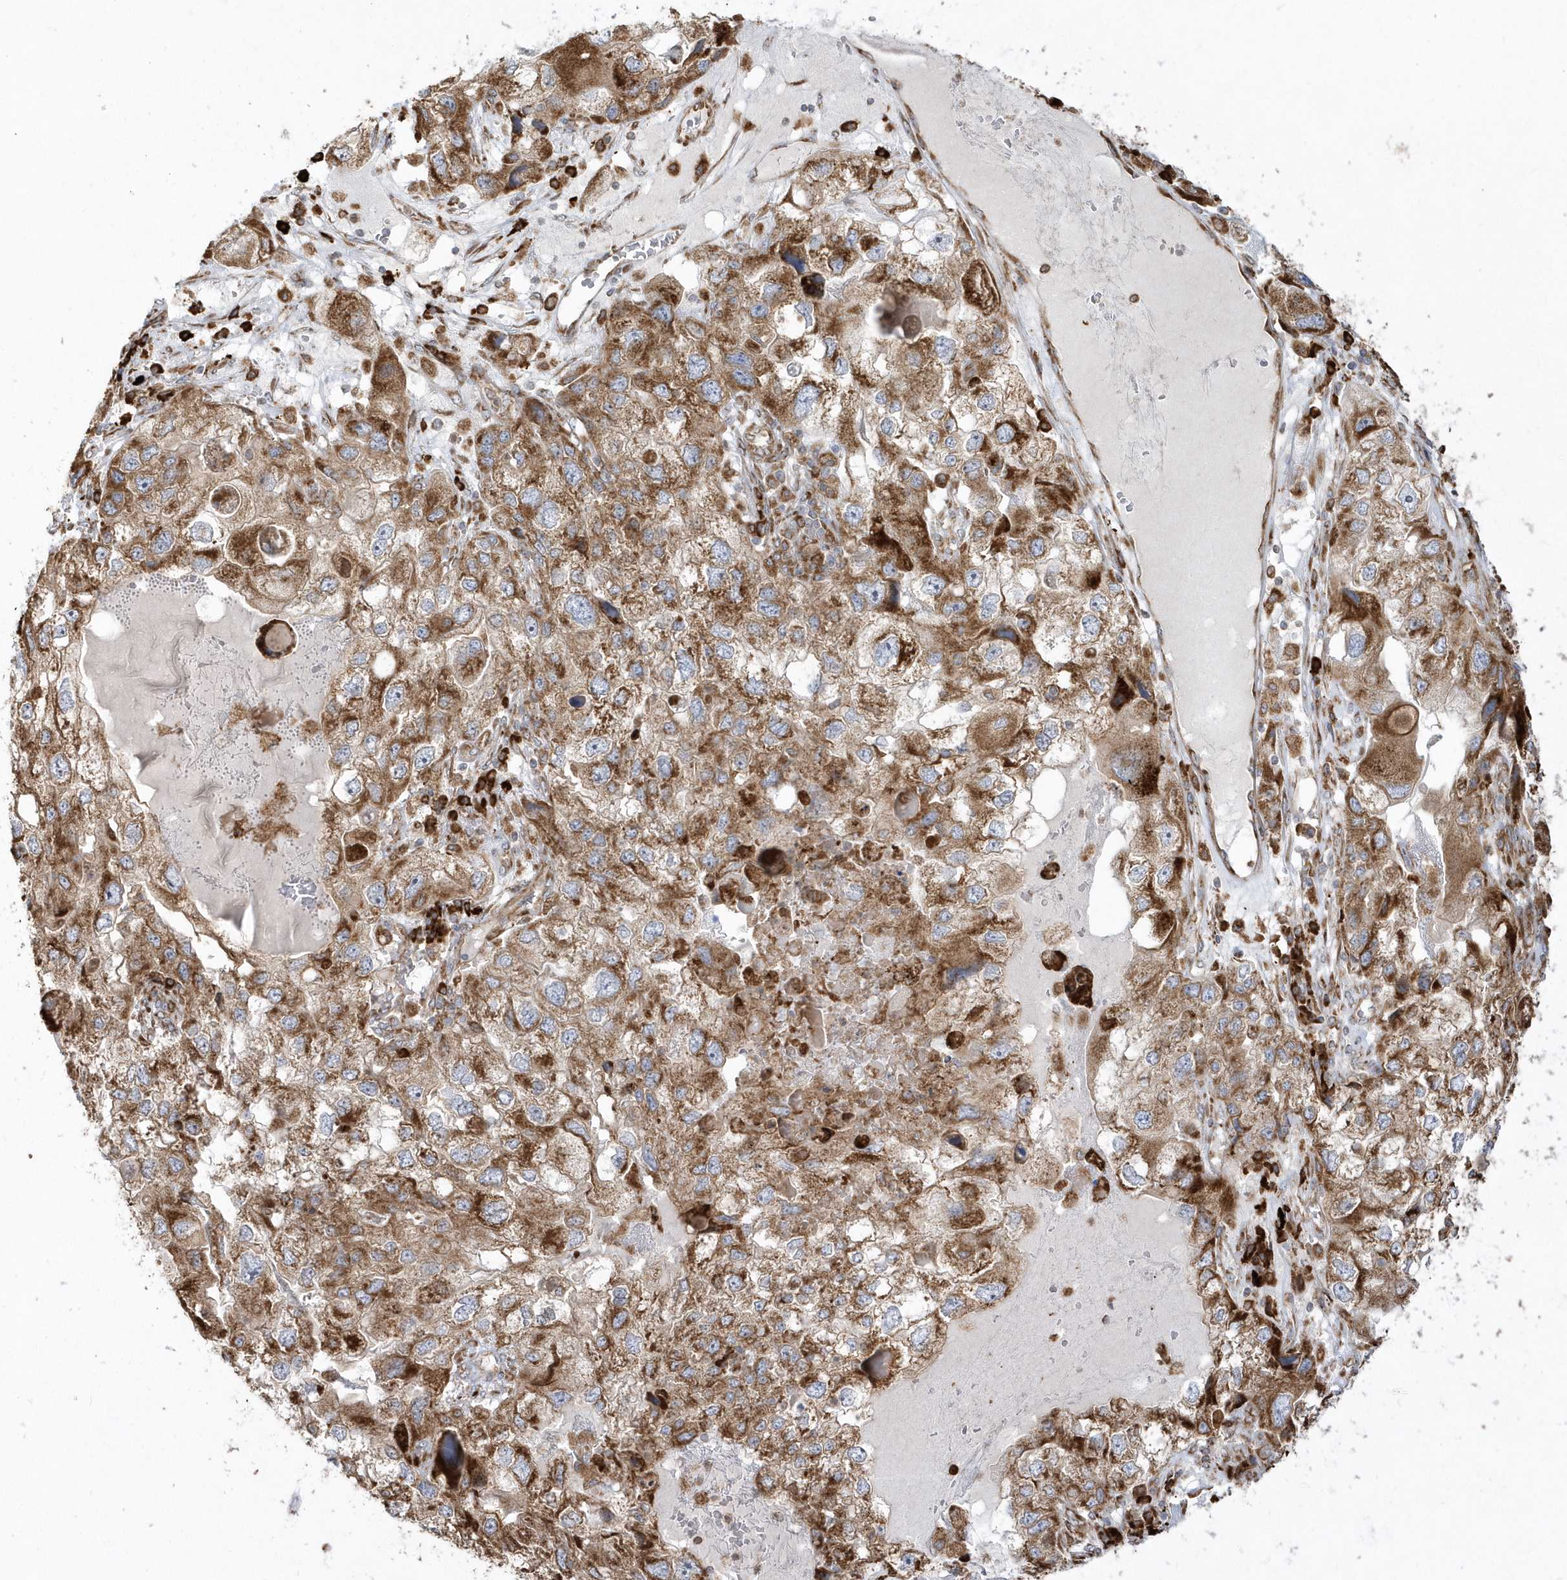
{"staining": {"intensity": "moderate", "quantity": ">75%", "location": "cytoplasmic/membranous"}, "tissue": "endometrial cancer", "cell_type": "Tumor cells", "image_type": "cancer", "snomed": [{"axis": "morphology", "description": "Adenocarcinoma, NOS"}, {"axis": "topography", "description": "Endometrium"}], "caption": "Endometrial cancer tissue displays moderate cytoplasmic/membranous staining in approximately >75% of tumor cells, visualized by immunohistochemistry. Nuclei are stained in blue.", "gene": "SH3BP2", "patient": {"sex": "female", "age": 49}}